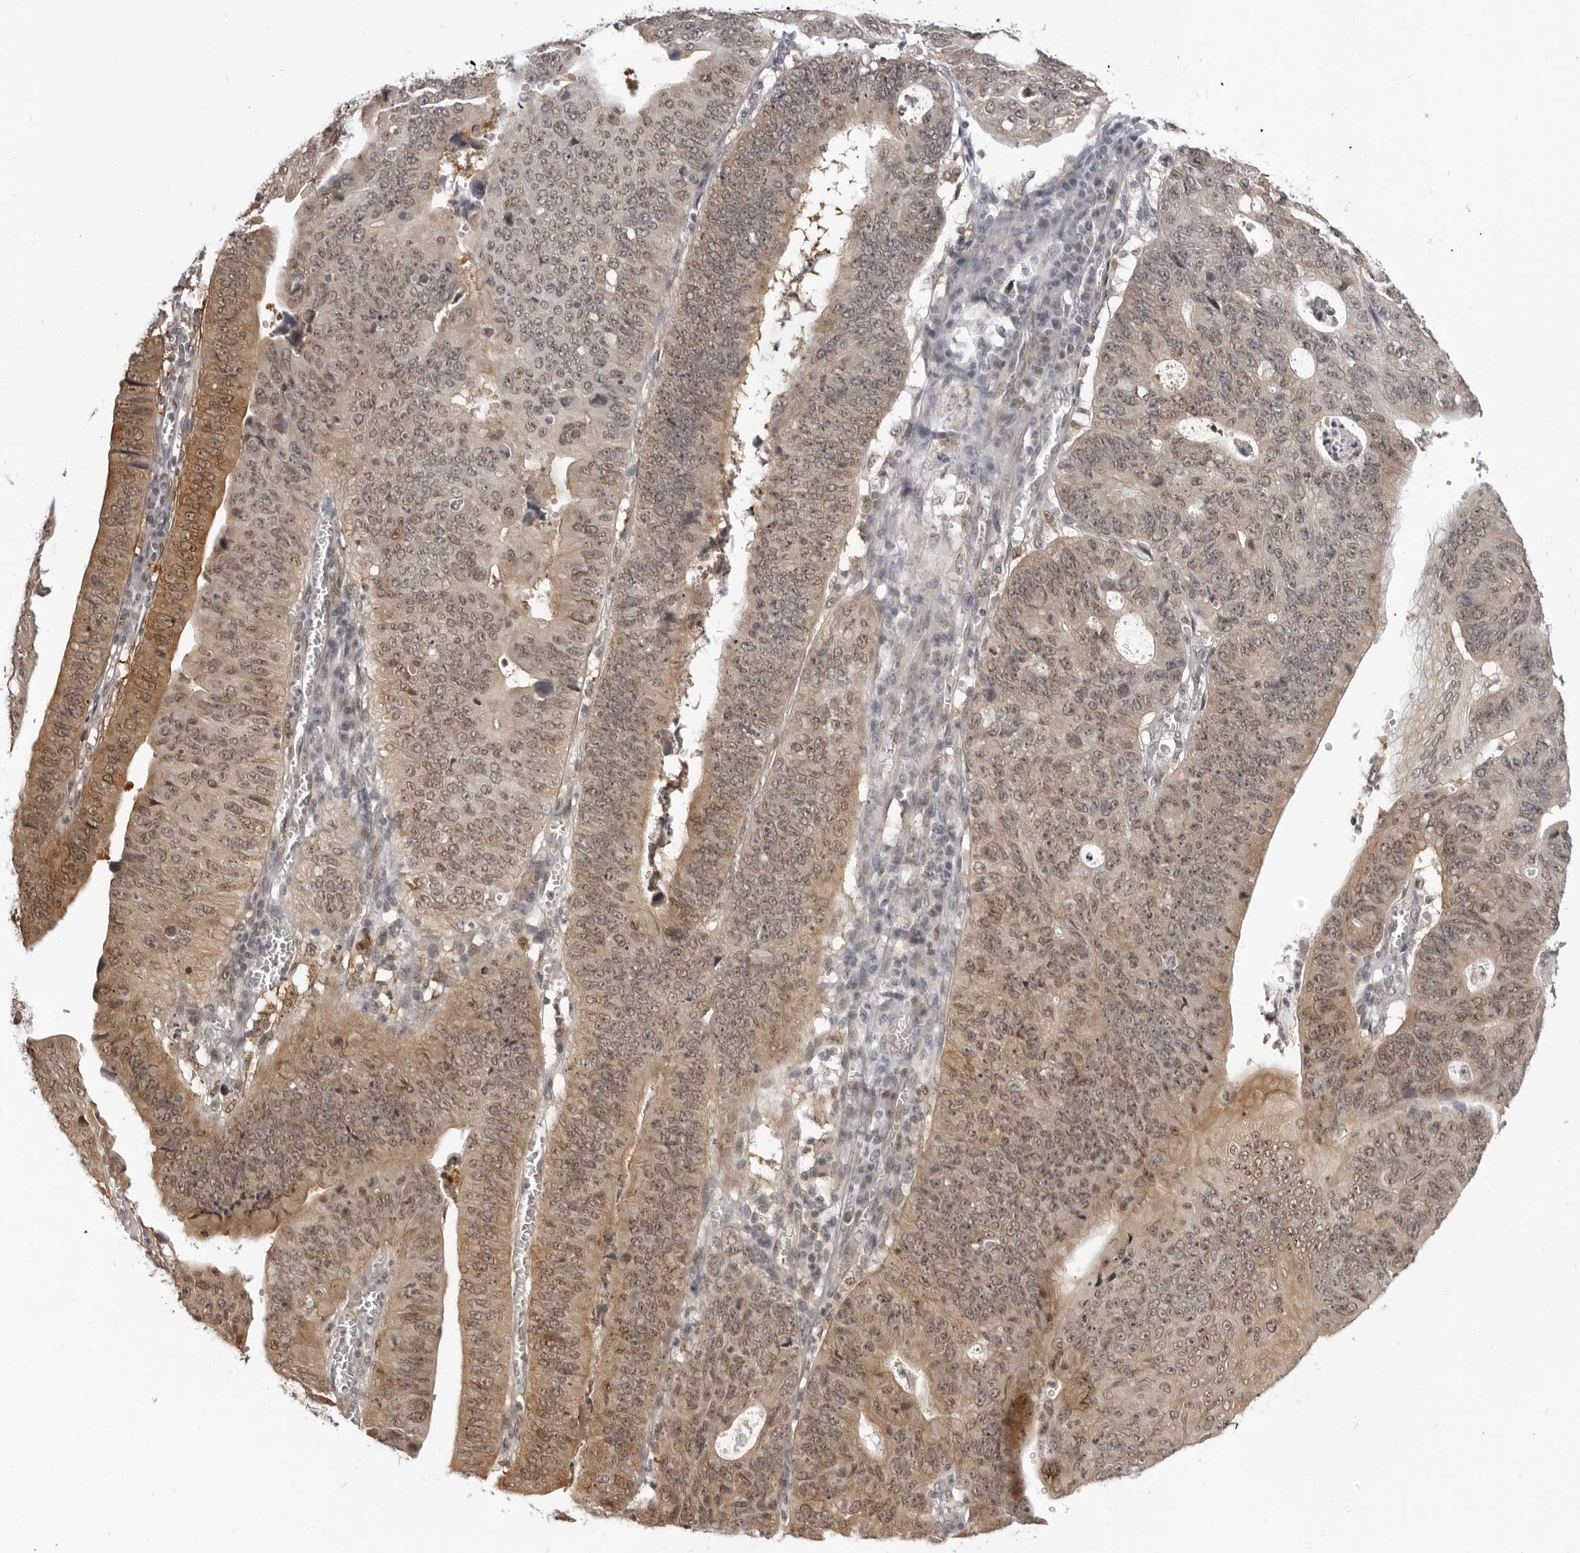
{"staining": {"intensity": "moderate", "quantity": ">75%", "location": "cytoplasmic/membranous,nuclear"}, "tissue": "stomach cancer", "cell_type": "Tumor cells", "image_type": "cancer", "snomed": [{"axis": "morphology", "description": "Adenocarcinoma, NOS"}, {"axis": "topography", "description": "Stomach"}], "caption": "Immunohistochemistry (IHC) (DAB) staining of adenocarcinoma (stomach) reveals moderate cytoplasmic/membranous and nuclear protein positivity in approximately >75% of tumor cells.", "gene": "SRGAP2", "patient": {"sex": "male", "age": 59}}